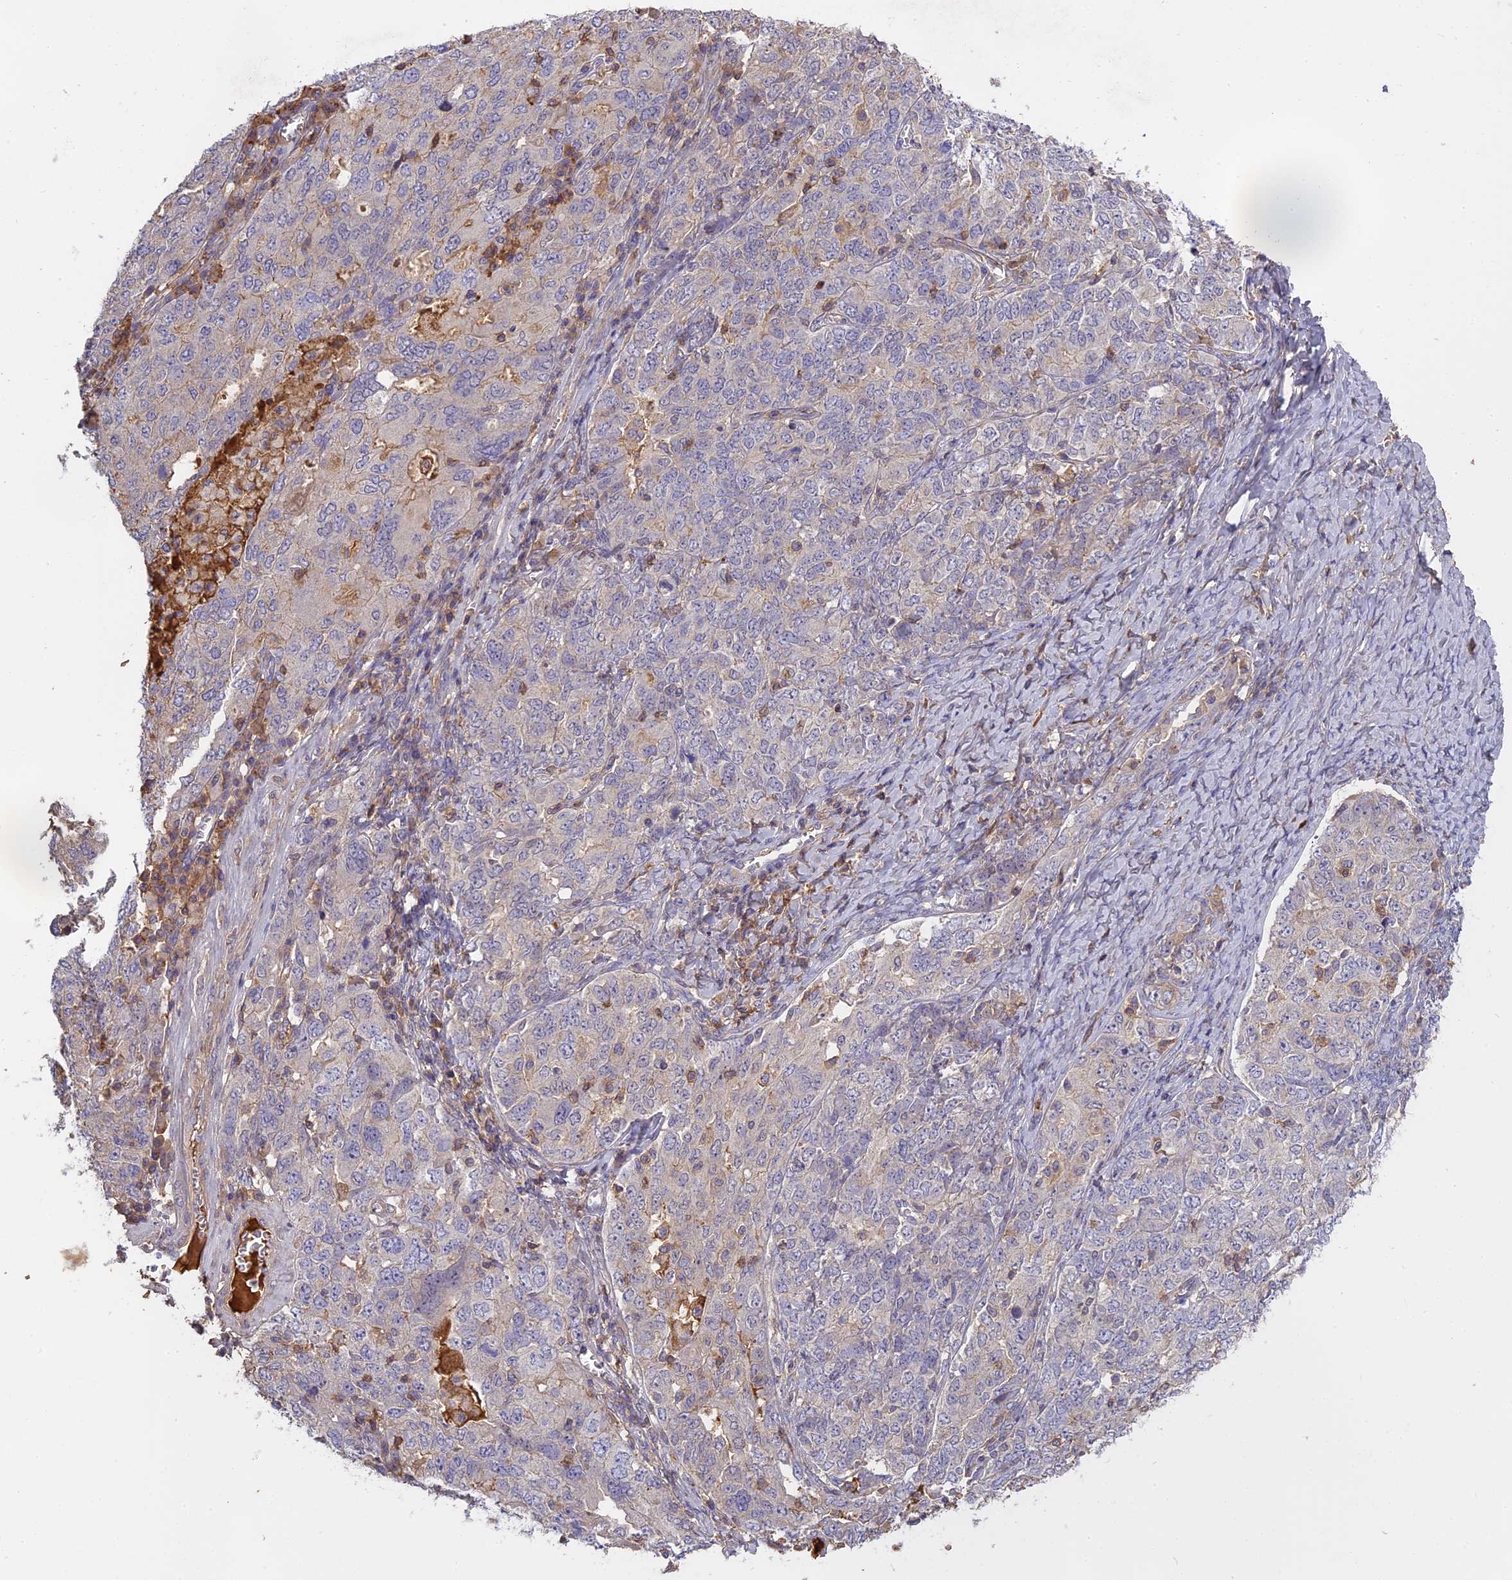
{"staining": {"intensity": "negative", "quantity": "none", "location": "none"}, "tissue": "ovarian cancer", "cell_type": "Tumor cells", "image_type": "cancer", "snomed": [{"axis": "morphology", "description": "Carcinoma, endometroid"}, {"axis": "topography", "description": "Ovary"}], "caption": "Tumor cells show no significant protein staining in ovarian endometroid carcinoma. (Stains: DAB (3,3'-diaminobenzidine) immunohistochemistry (IHC) with hematoxylin counter stain, Microscopy: brightfield microscopy at high magnification).", "gene": "CFAP119", "patient": {"sex": "female", "age": 62}}